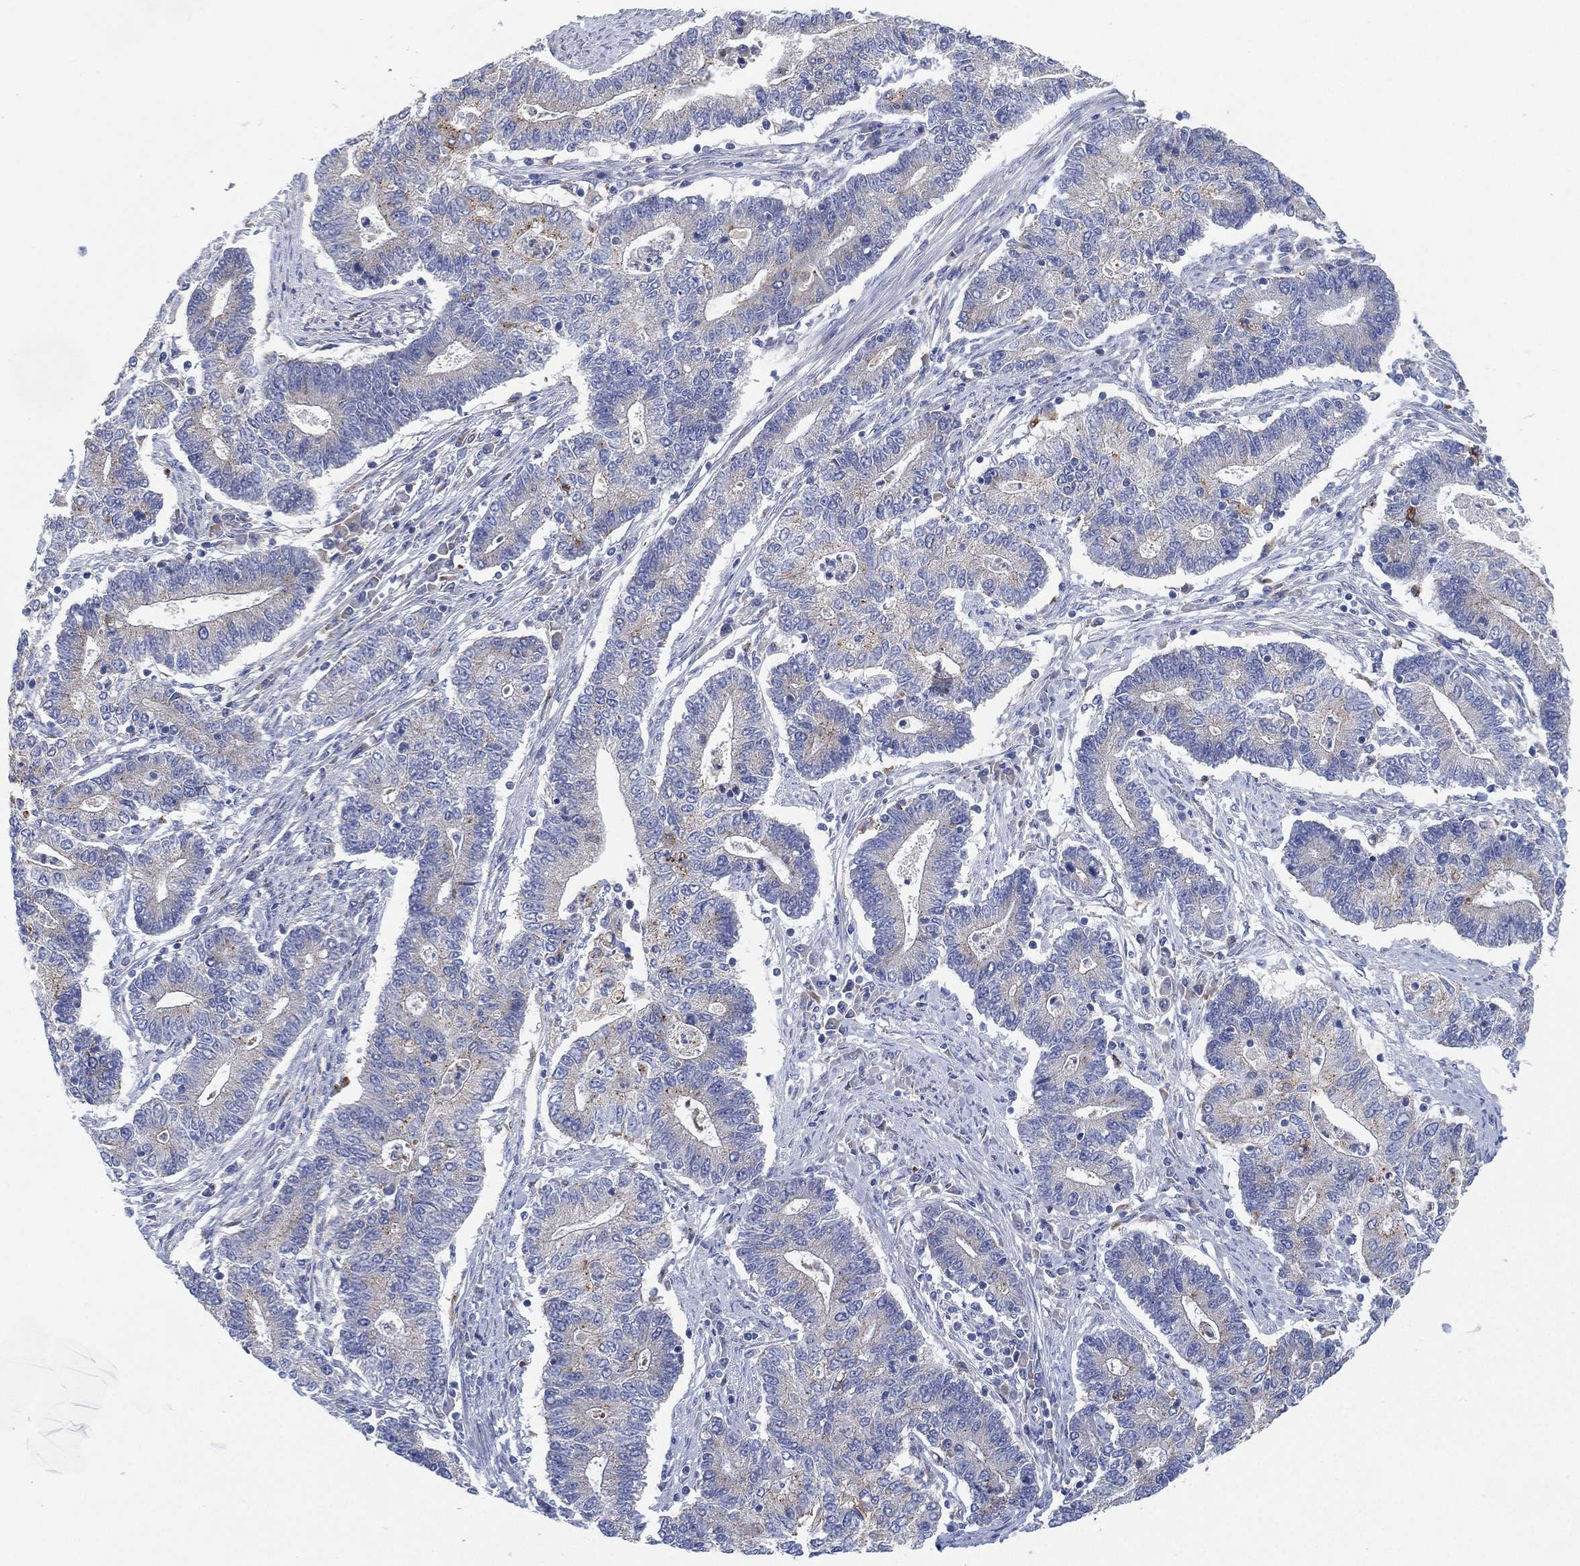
{"staining": {"intensity": "negative", "quantity": "none", "location": "none"}, "tissue": "endometrial cancer", "cell_type": "Tumor cells", "image_type": "cancer", "snomed": [{"axis": "morphology", "description": "Adenocarcinoma, NOS"}, {"axis": "topography", "description": "Uterus"}, {"axis": "topography", "description": "Endometrium"}], "caption": "This histopathology image is of endometrial cancer (adenocarcinoma) stained with IHC to label a protein in brown with the nuclei are counter-stained blue. There is no expression in tumor cells.", "gene": "GALNS", "patient": {"sex": "female", "age": 54}}